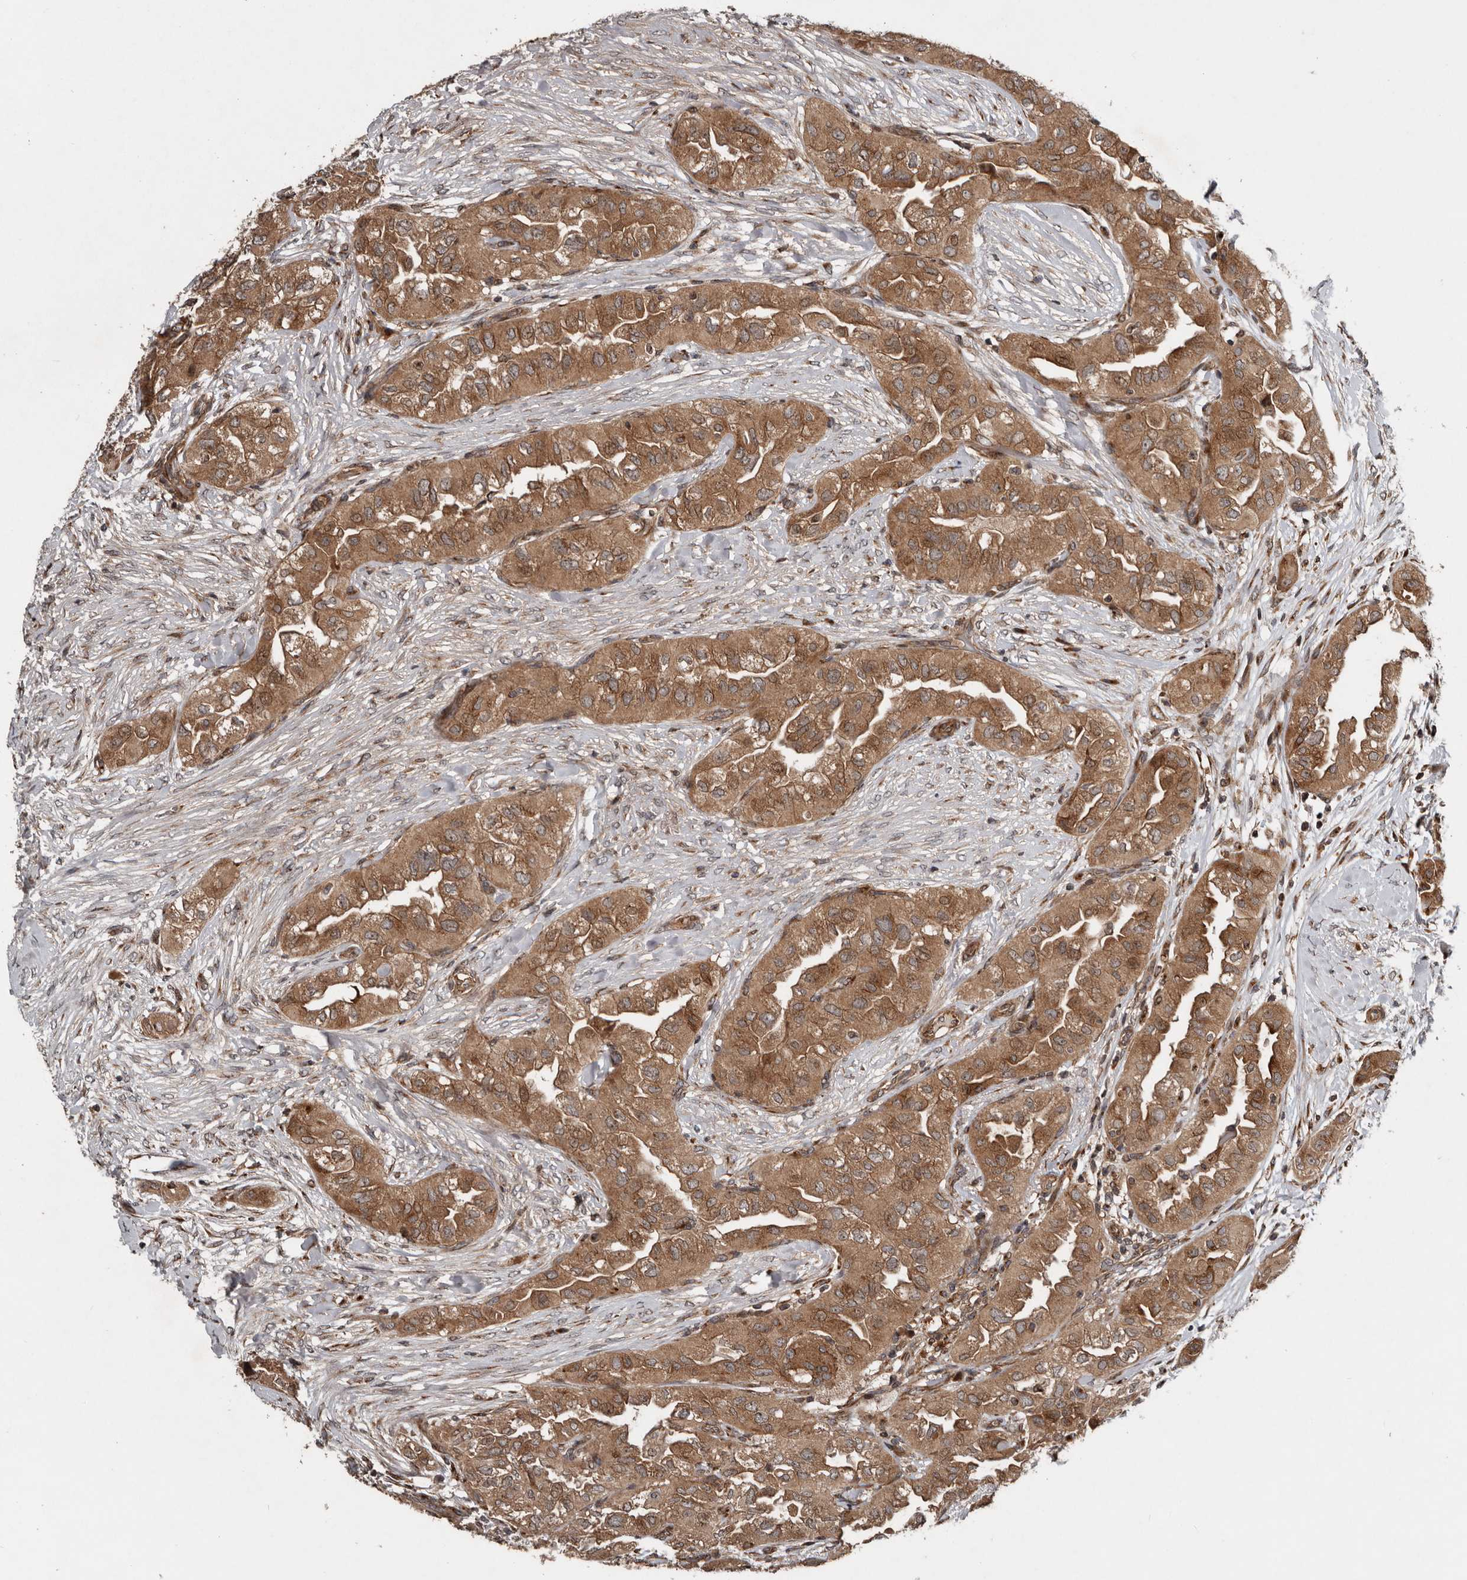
{"staining": {"intensity": "moderate", "quantity": ">75%", "location": "cytoplasmic/membranous"}, "tissue": "thyroid cancer", "cell_type": "Tumor cells", "image_type": "cancer", "snomed": [{"axis": "morphology", "description": "Papillary adenocarcinoma, NOS"}, {"axis": "topography", "description": "Thyroid gland"}], "caption": "Thyroid cancer tissue shows moderate cytoplasmic/membranous staining in approximately >75% of tumor cells", "gene": "CCDC190", "patient": {"sex": "female", "age": 59}}